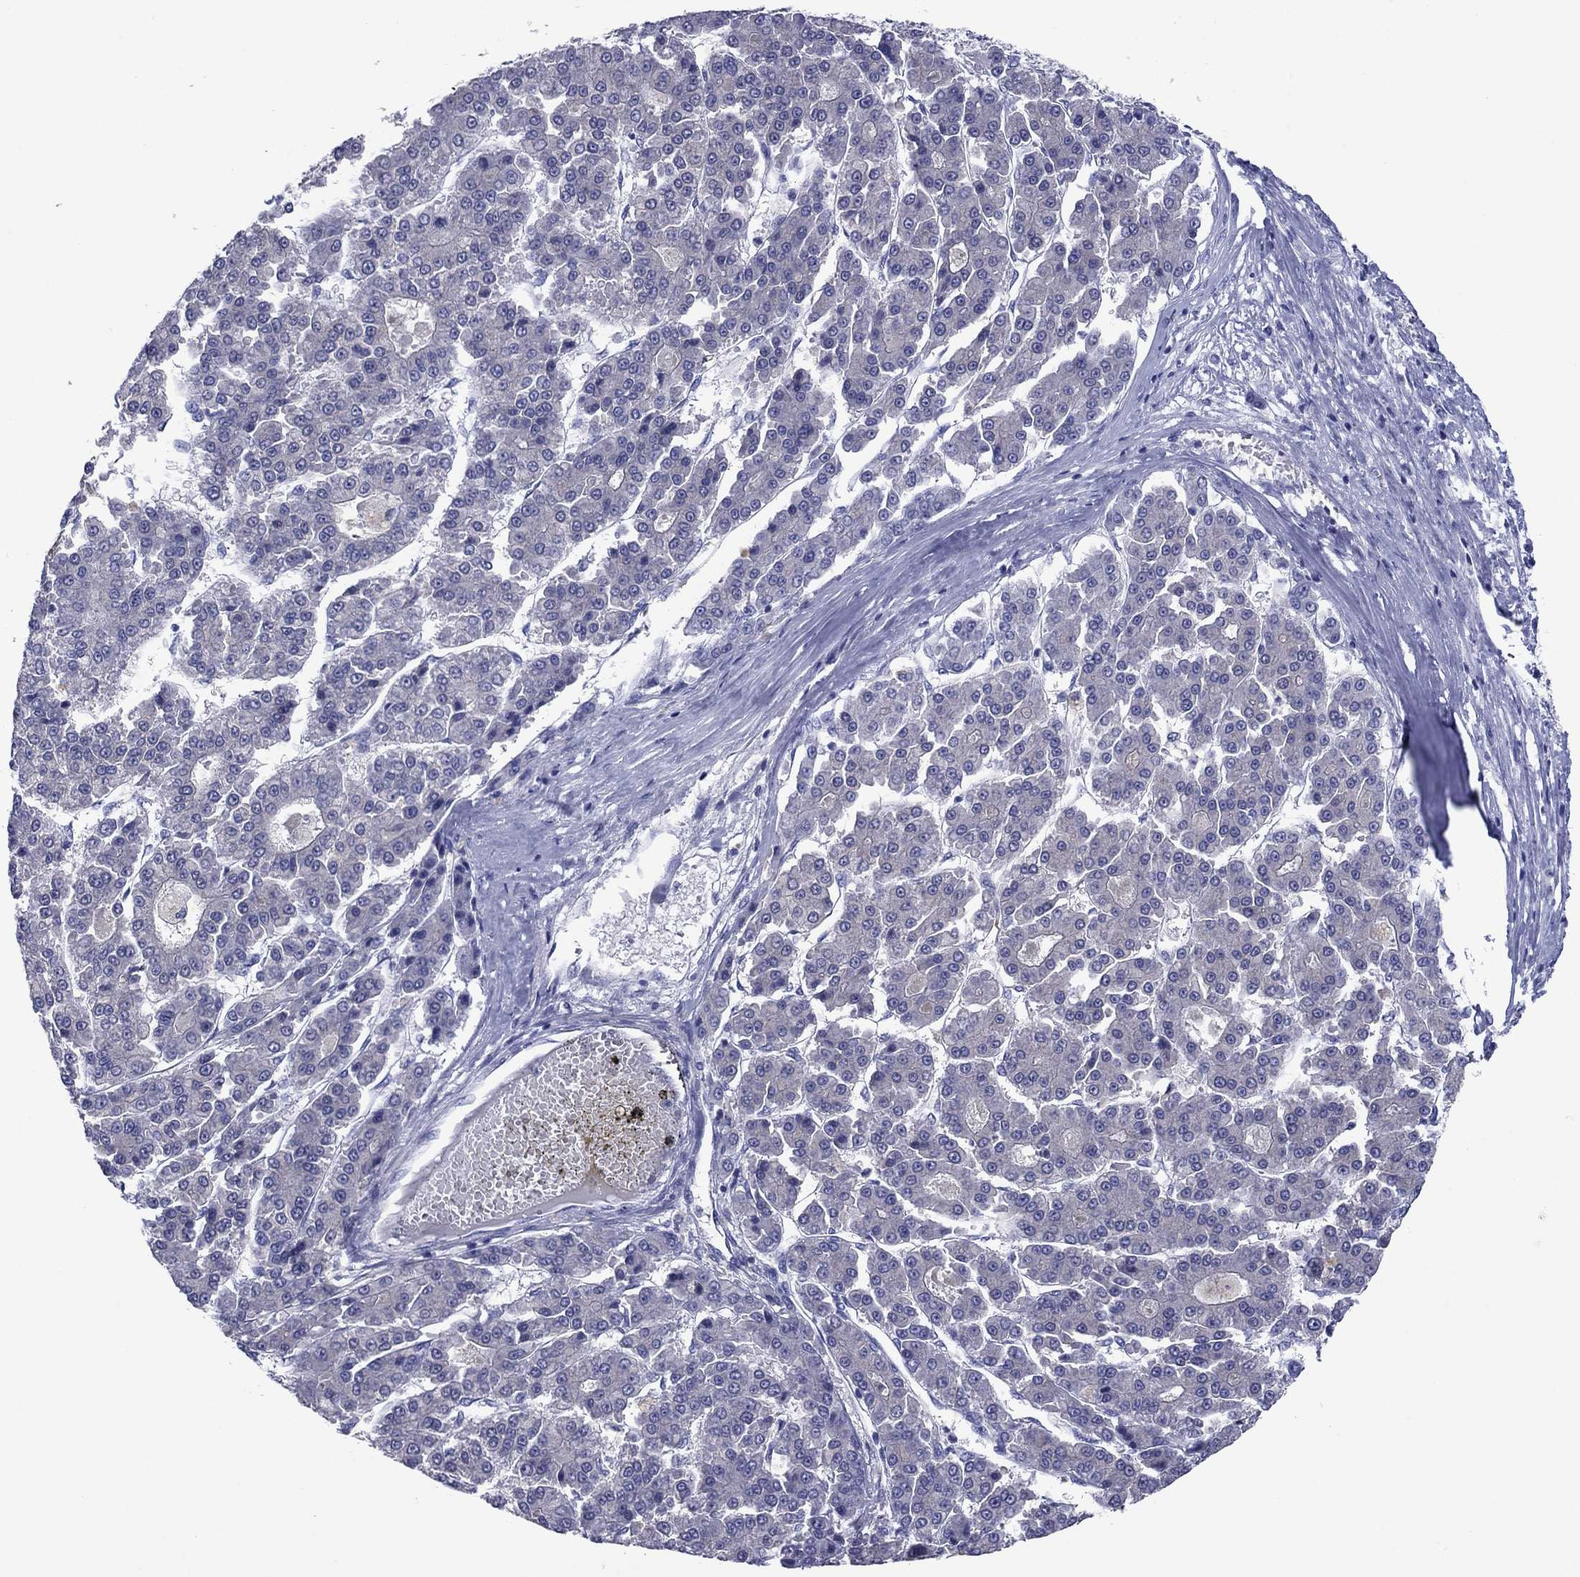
{"staining": {"intensity": "negative", "quantity": "none", "location": "none"}, "tissue": "liver cancer", "cell_type": "Tumor cells", "image_type": "cancer", "snomed": [{"axis": "morphology", "description": "Carcinoma, Hepatocellular, NOS"}, {"axis": "topography", "description": "Liver"}], "caption": "Liver cancer (hepatocellular carcinoma) stained for a protein using IHC demonstrates no positivity tumor cells.", "gene": "TCFL5", "patient": {"sex": "male", "age": 70}}